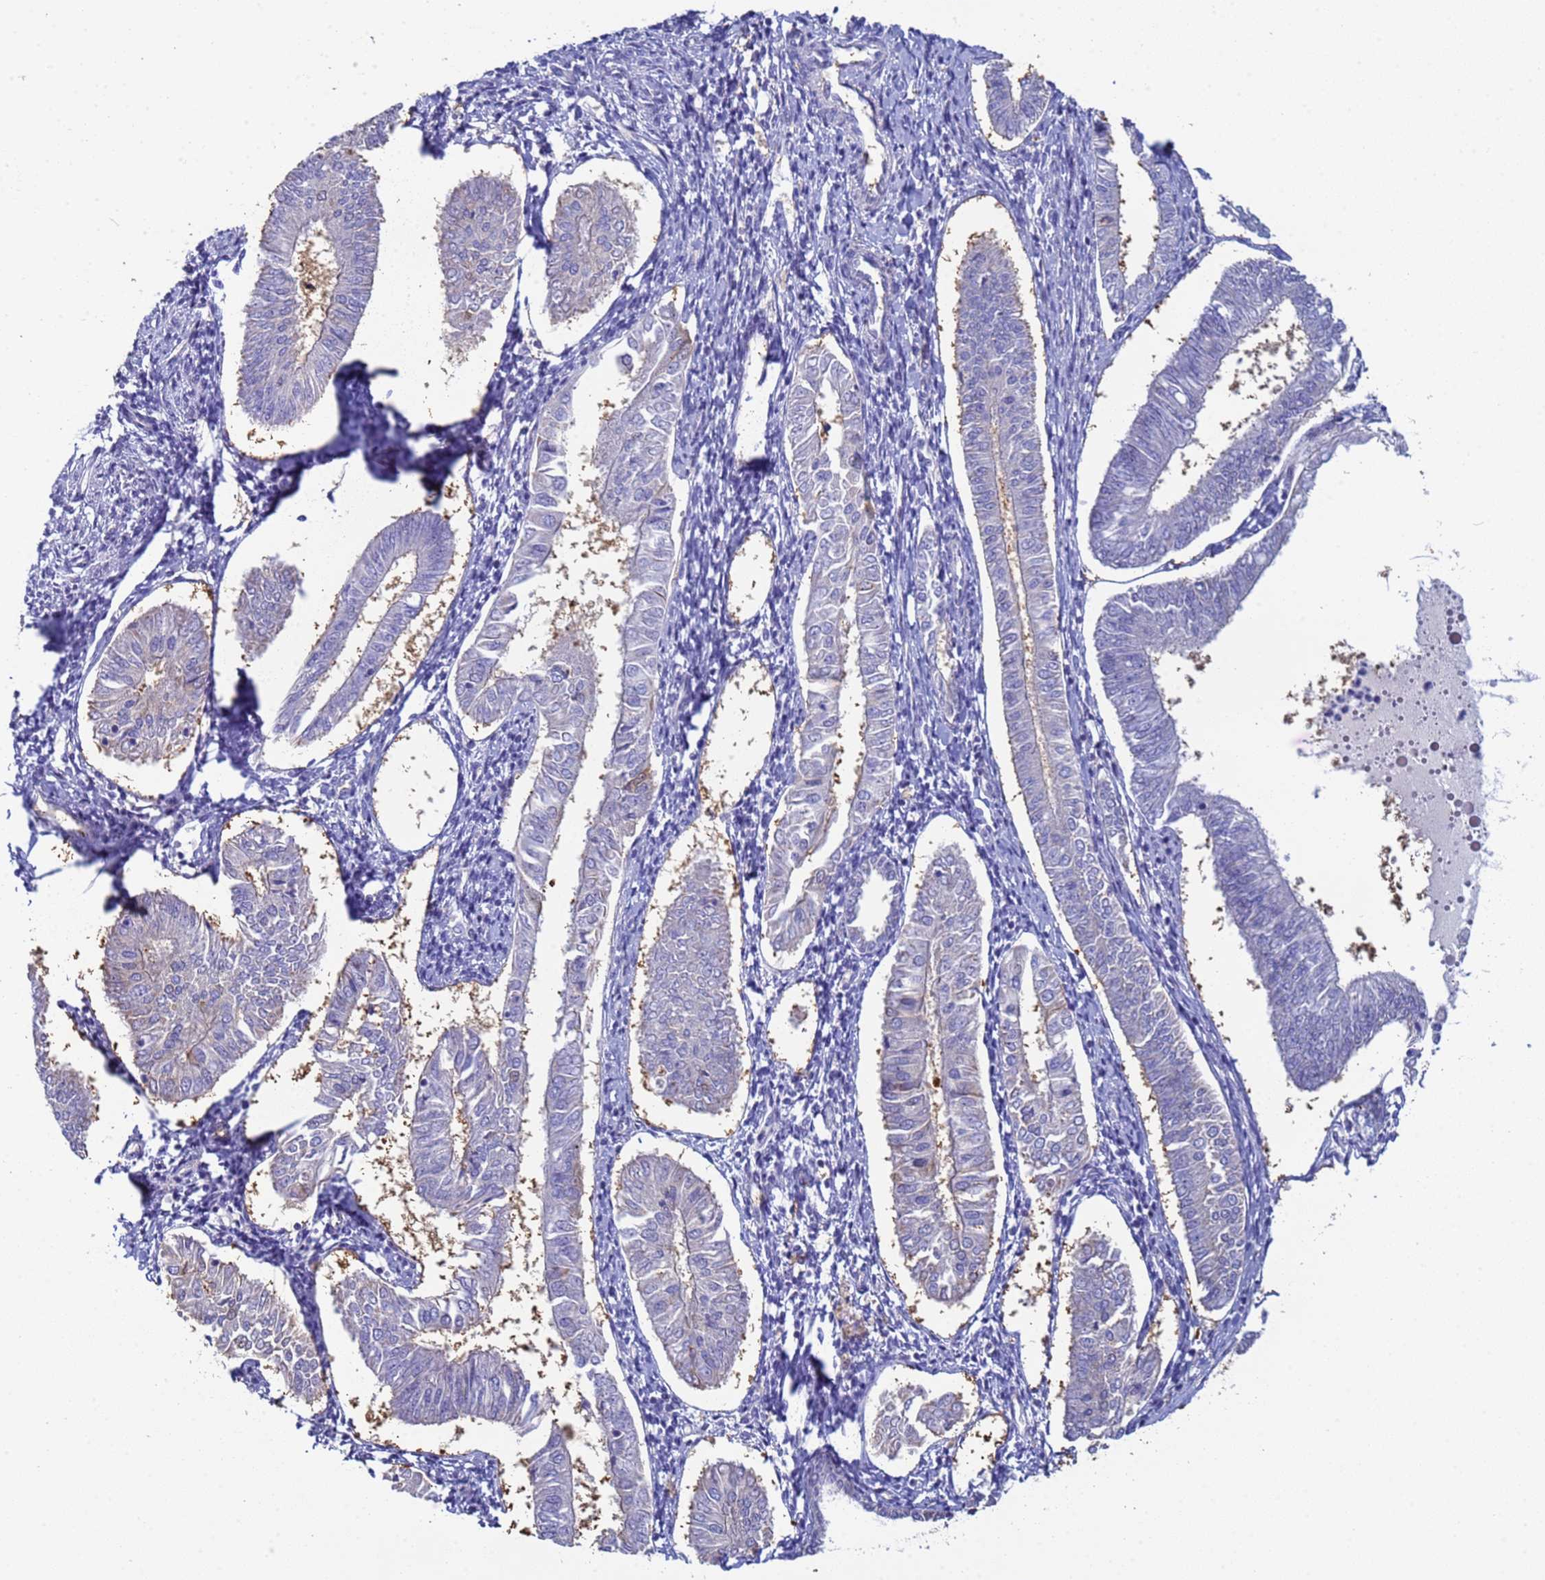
{"staining": {"intensity": "negative", "quantity": "none", "location": "none"}, "tissue": "endometrial cancer", "cell_type": "Tumor cells", "image_type": "cancer", "snomed": [{"axis": "morphology", "description": "Adenocarcinoma, NOS"}, {"axis": "topography", "description": "Endometrium"}], "caption": "A photomicrograph of endometrial cancer stained for a protein demonstrates no brown staining in tumor cells.", "gene": "PPP6R1", "patient": {"sex": "female", "age": 58}}